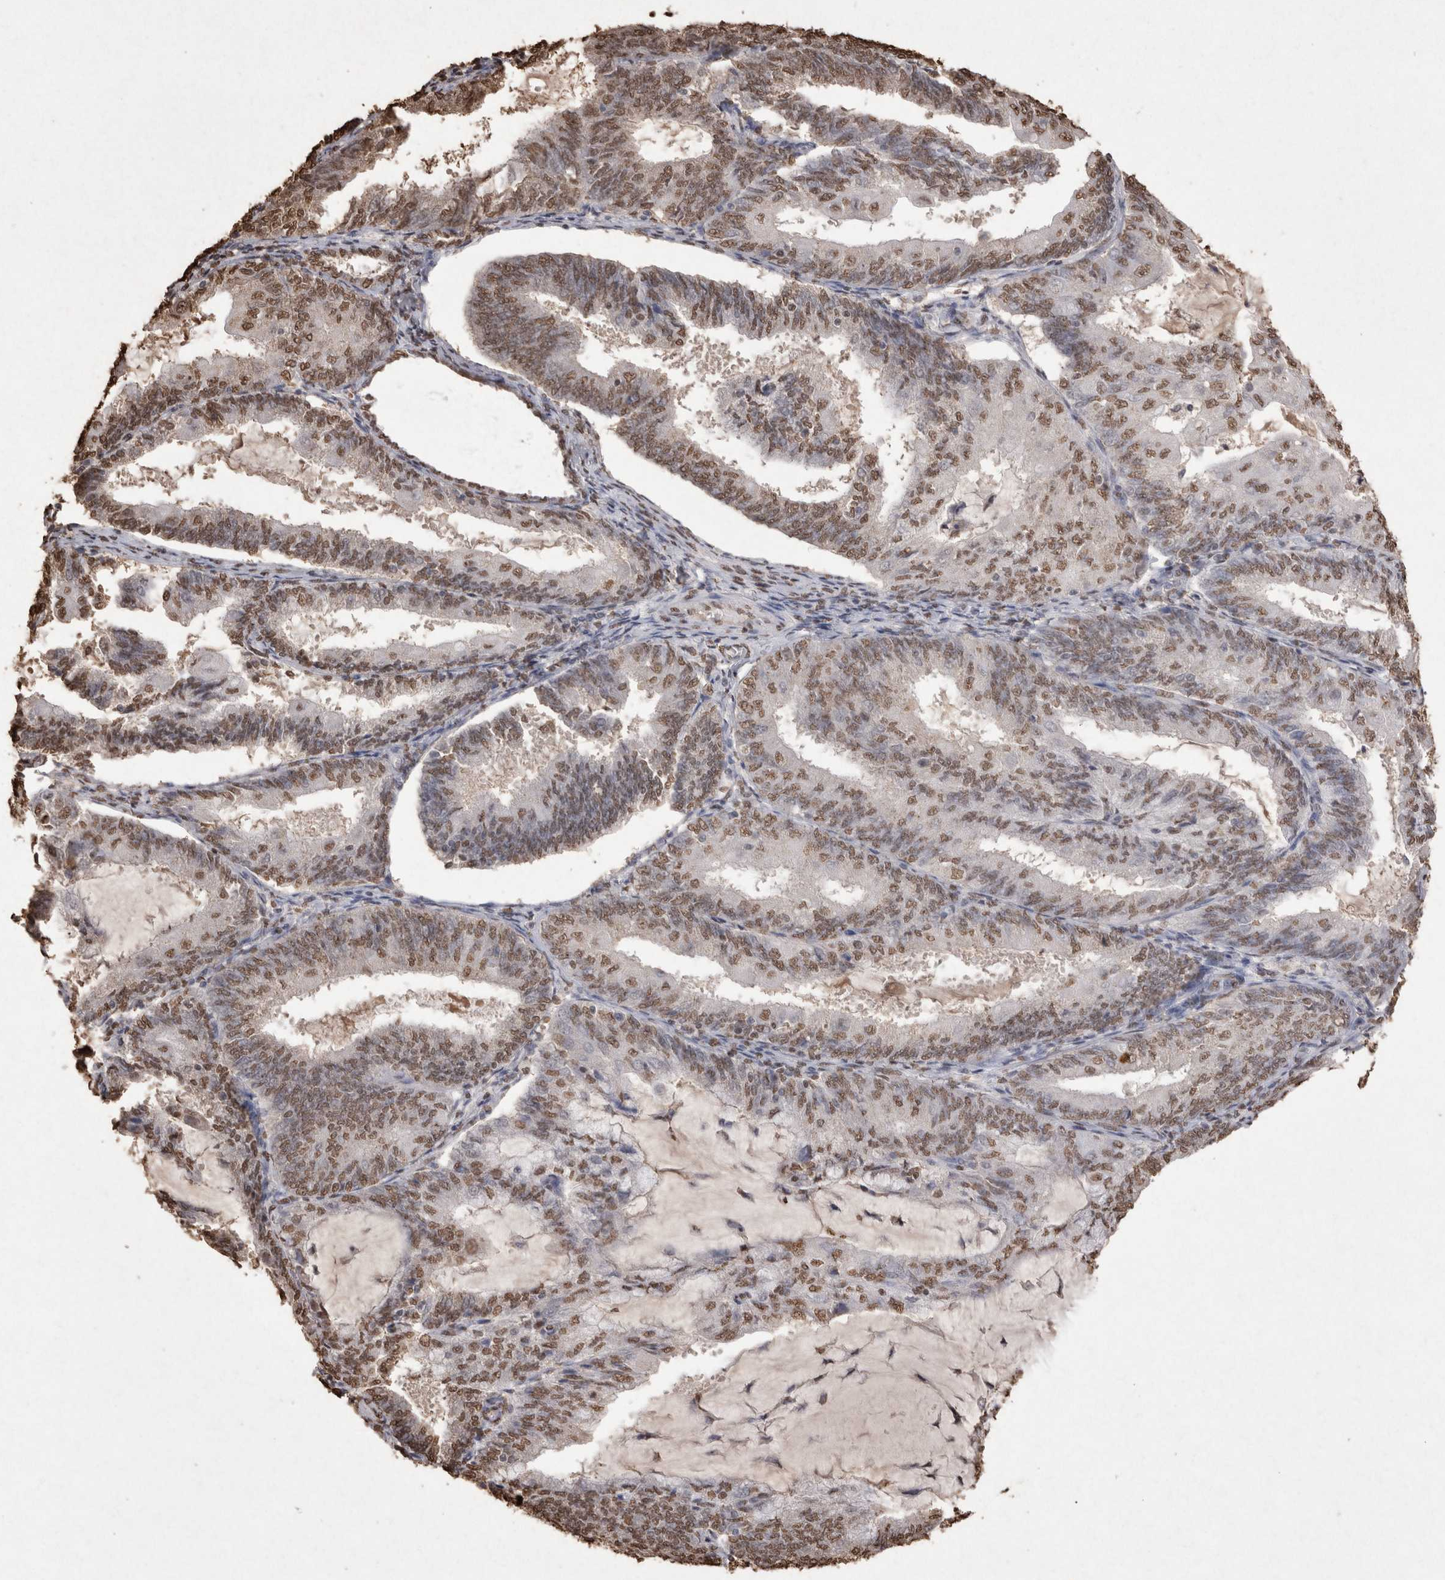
{"staining": {"intensity": "moderate", "quantity": ">75%", "location": "nuclear"}, "tissue": "endometrial cancer", "cell_type": "Tumor cells", "image_type": "cancer", "snomed": [{"axis": "morphology", "description": "Adenocarcinoma, NOS"}, {"axis": "topography", "description": "Endometrium"}], "caption": "Endometrial adenocarcinoma stained with a brown dye displays moderate nuclear positive positivity in approximately >75% of tumor cells.", "gene": "POU5F1", "patient": {"sex": "female", "age": 81}}